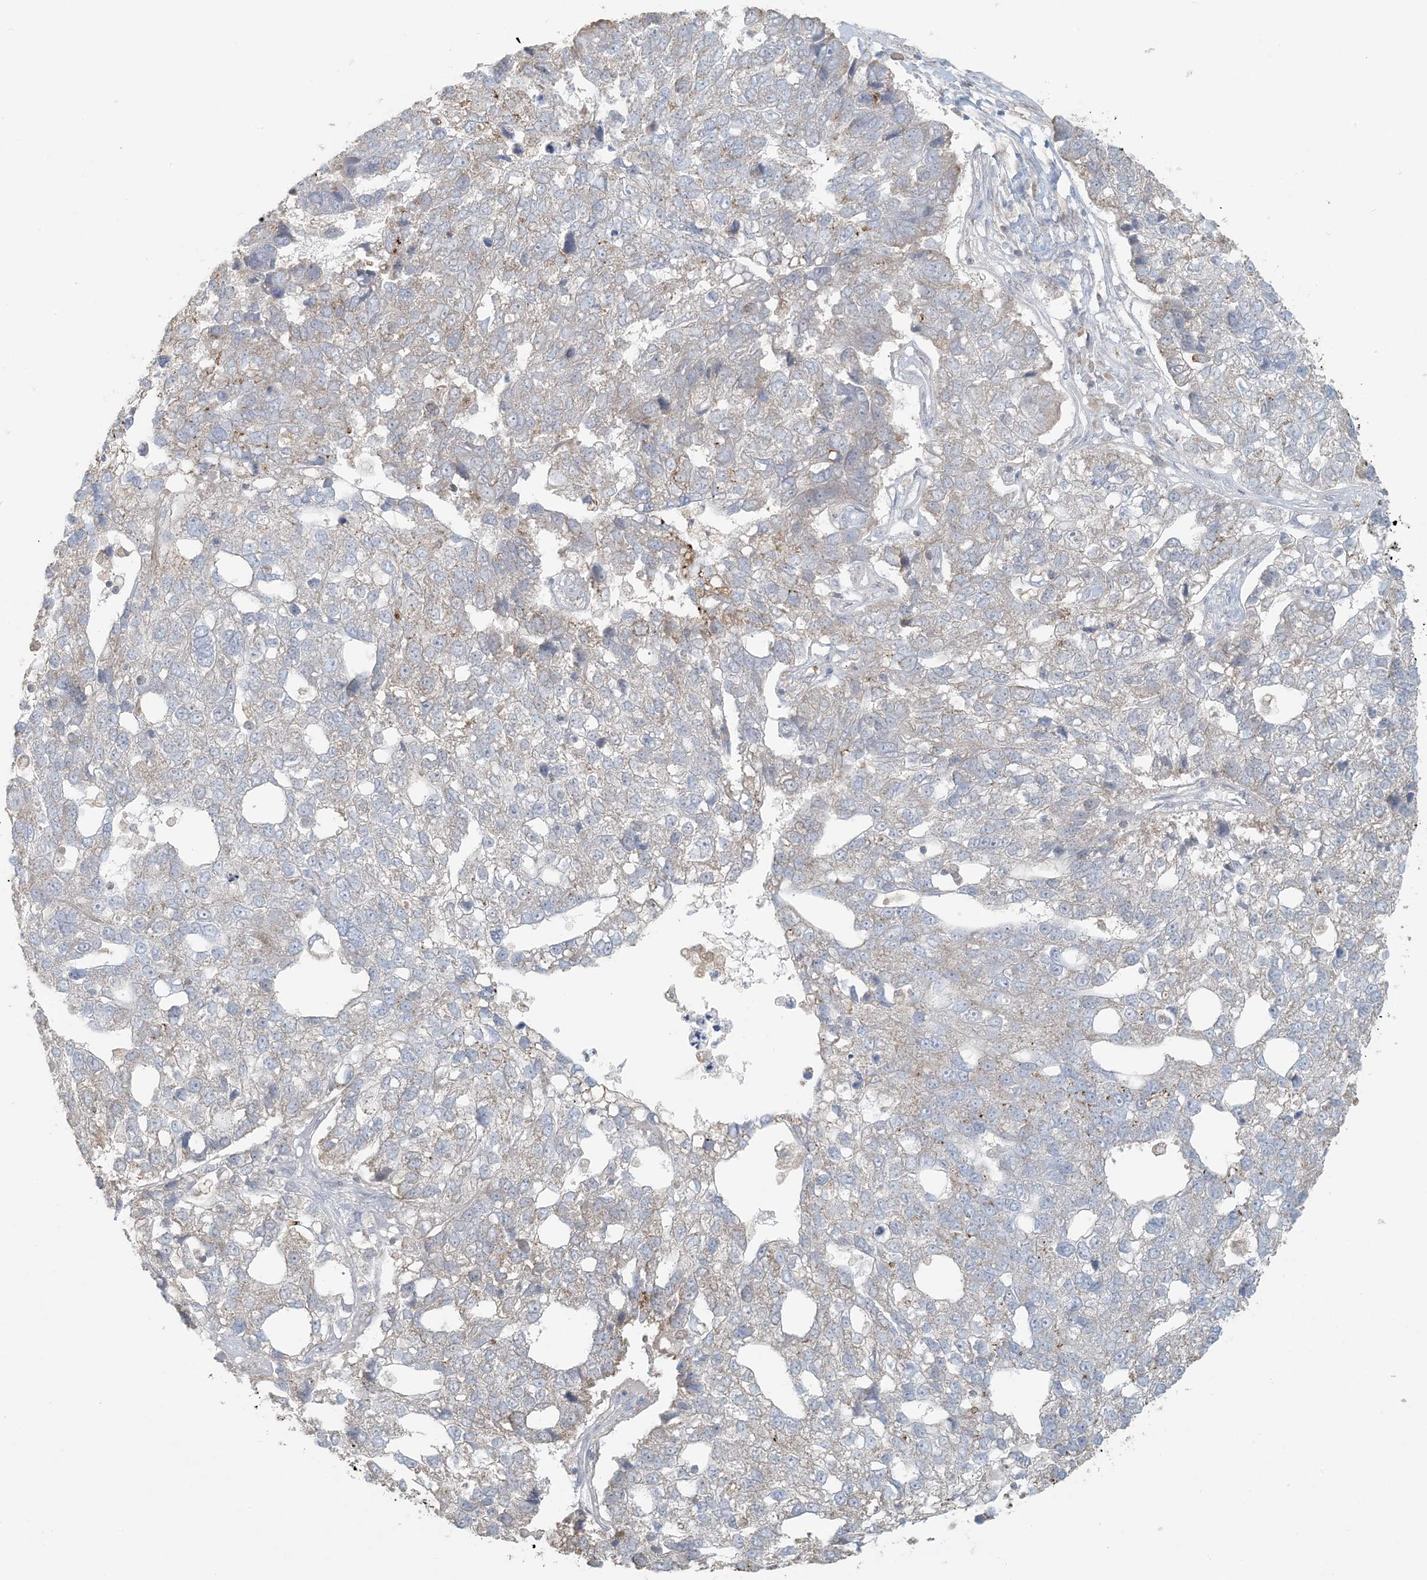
{"staining": {"intensity": "weak", "quantity": "<25%", "location": "cytoplasmic/membranous"}, "tissue": "pancreatic cancer", "cell_type": "Tumor cells", "image_type": "cancer", "snomed": [{"axis": "morphology", "description": "Adenocarcinoma, NOS"}, {"axis": "topography", "description": "Pancreas"}], "caption": "The photomicrograph shows no staining of tumor cells in pancreatic cancer. (IHC, brightfield microscopy, high magnification).", "gene": "HACL1", "patient": {"sex": "female", "age": 61}}